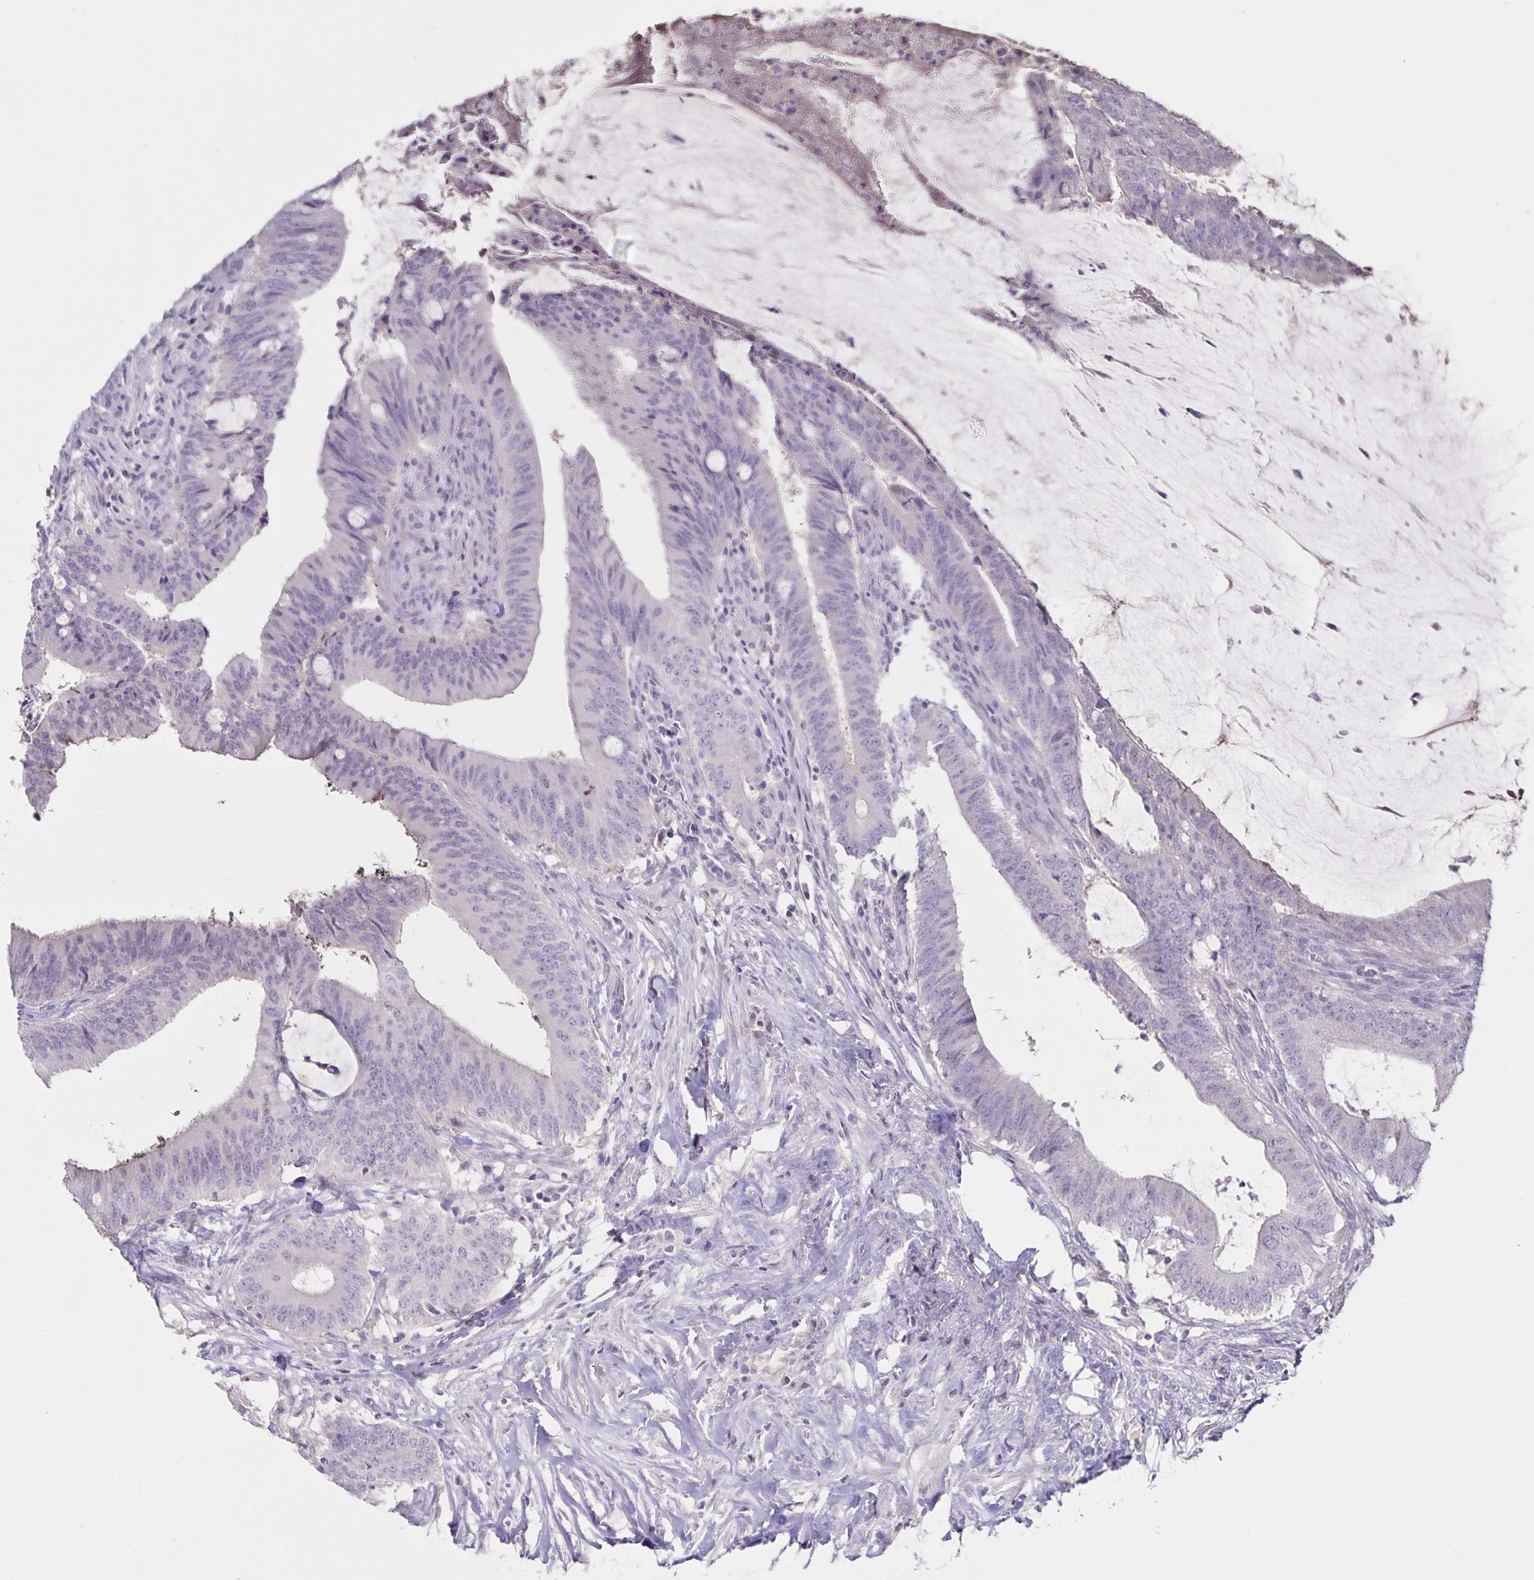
{"staining": {"intensity": "negative", "quantity": "none", "location": "none"}, "tissue": "colorectal cancer", "cell_type": "Tumor cells", "image_type": "cancer", "snomed": [{"axis": "morphology", "description": "Adenocarcinoma, NOS"}, {"axis": "topography", "description": "Colon"}], "caption": "Colorectal cancer (adenocarcinoma) was stained to show a protein in brown. There is no significant positivity in tumor cells. Nuclei are stained in blue.", "gene": "INSL5", "patient": {"sex": "female", "age": 43}}